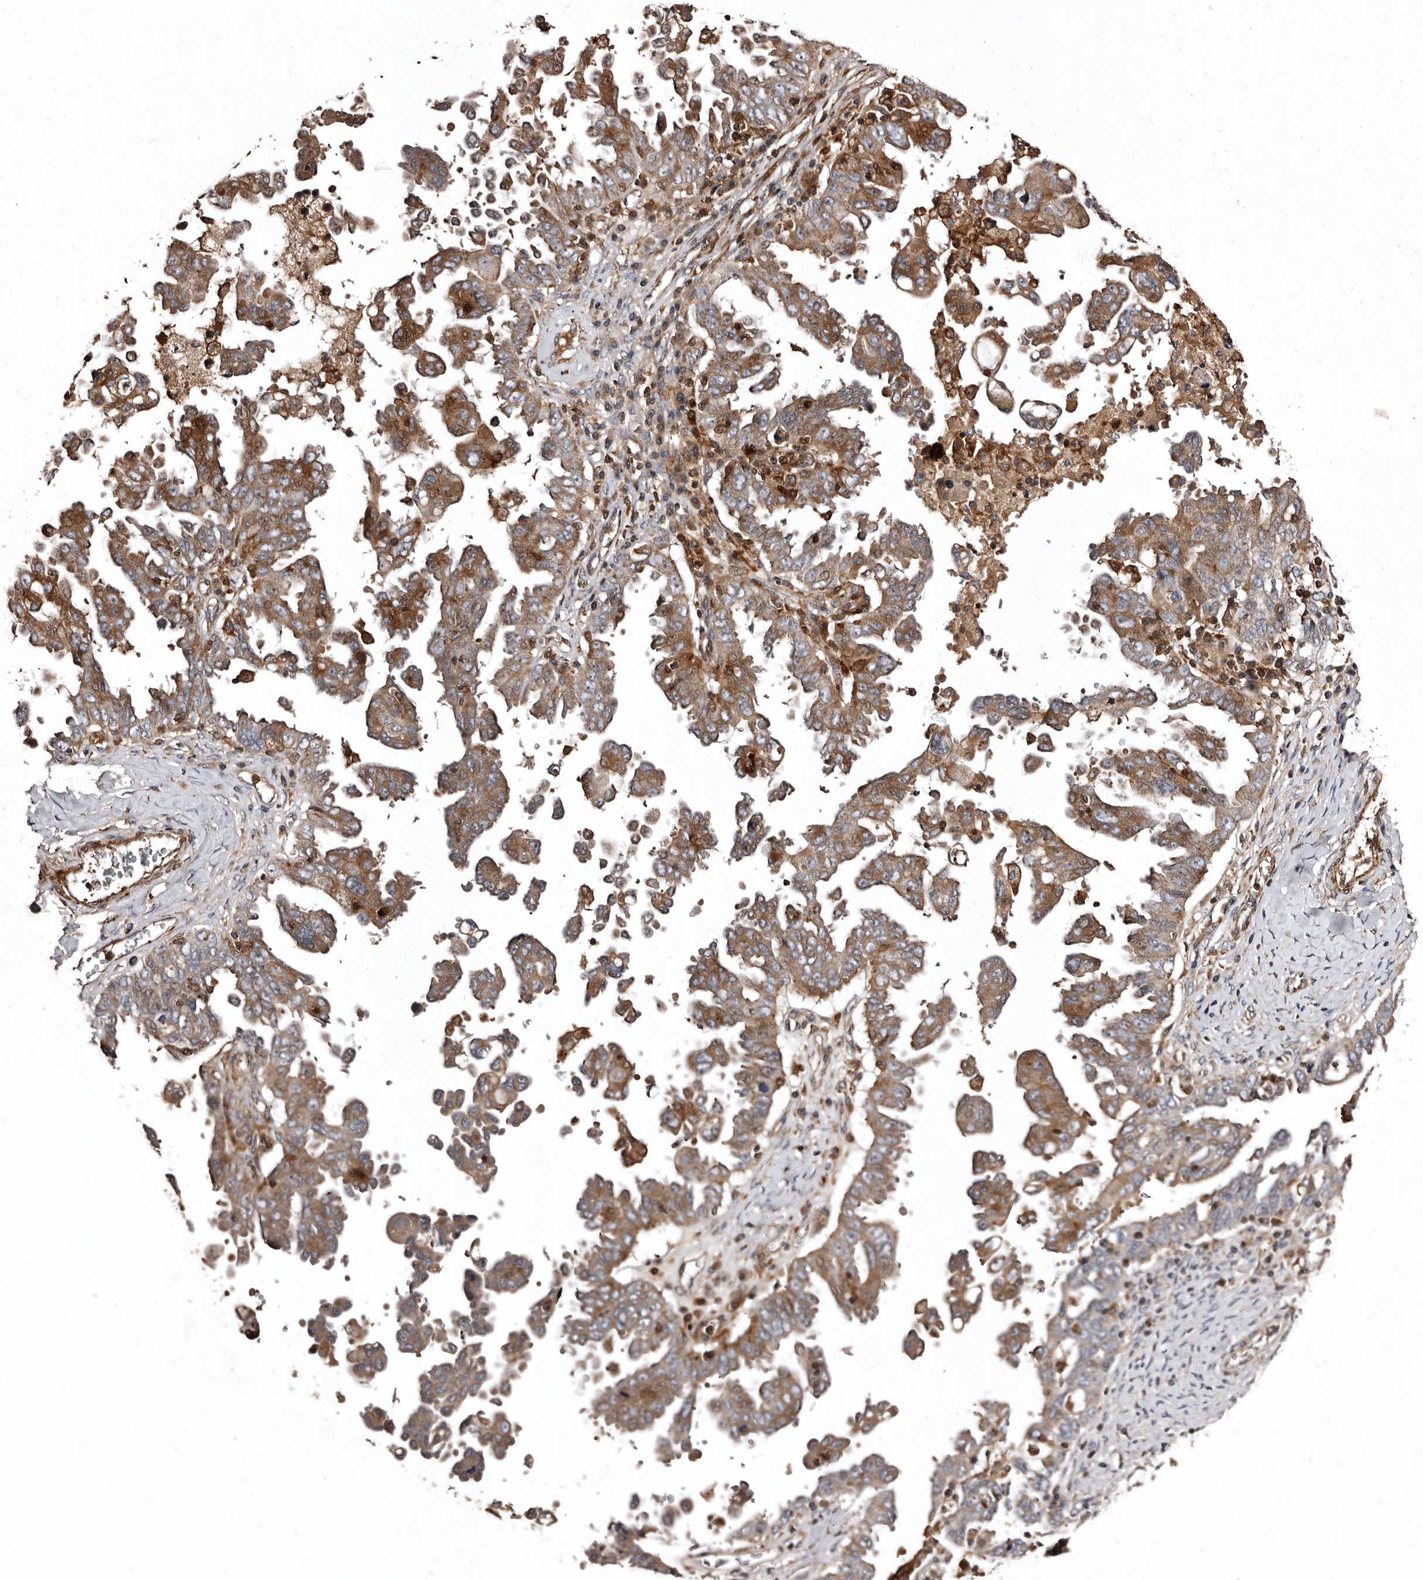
{"staining": {"intensity": "moderate", "quantity": ">75%", "location": "cytoplasmic/membranous"}, "tissue": "ovarian cancer", "cell_type": "Tumor cells", "image_type": "cancer", "snomed": [{"axis": "morphology", "description": "Carcinoma, endometroid"}, {"axis": "topography", "description": "Ovary"}], "caption": "The histopathology image reveals immunohistochemical staining of ovarian endometroid carcinoma. There is moderate cytoplasmic/membranous expression is identified in about >75% of tumor cells.", "gene": "PRKD3", "patient": {"sex": "female", "age": 62}}